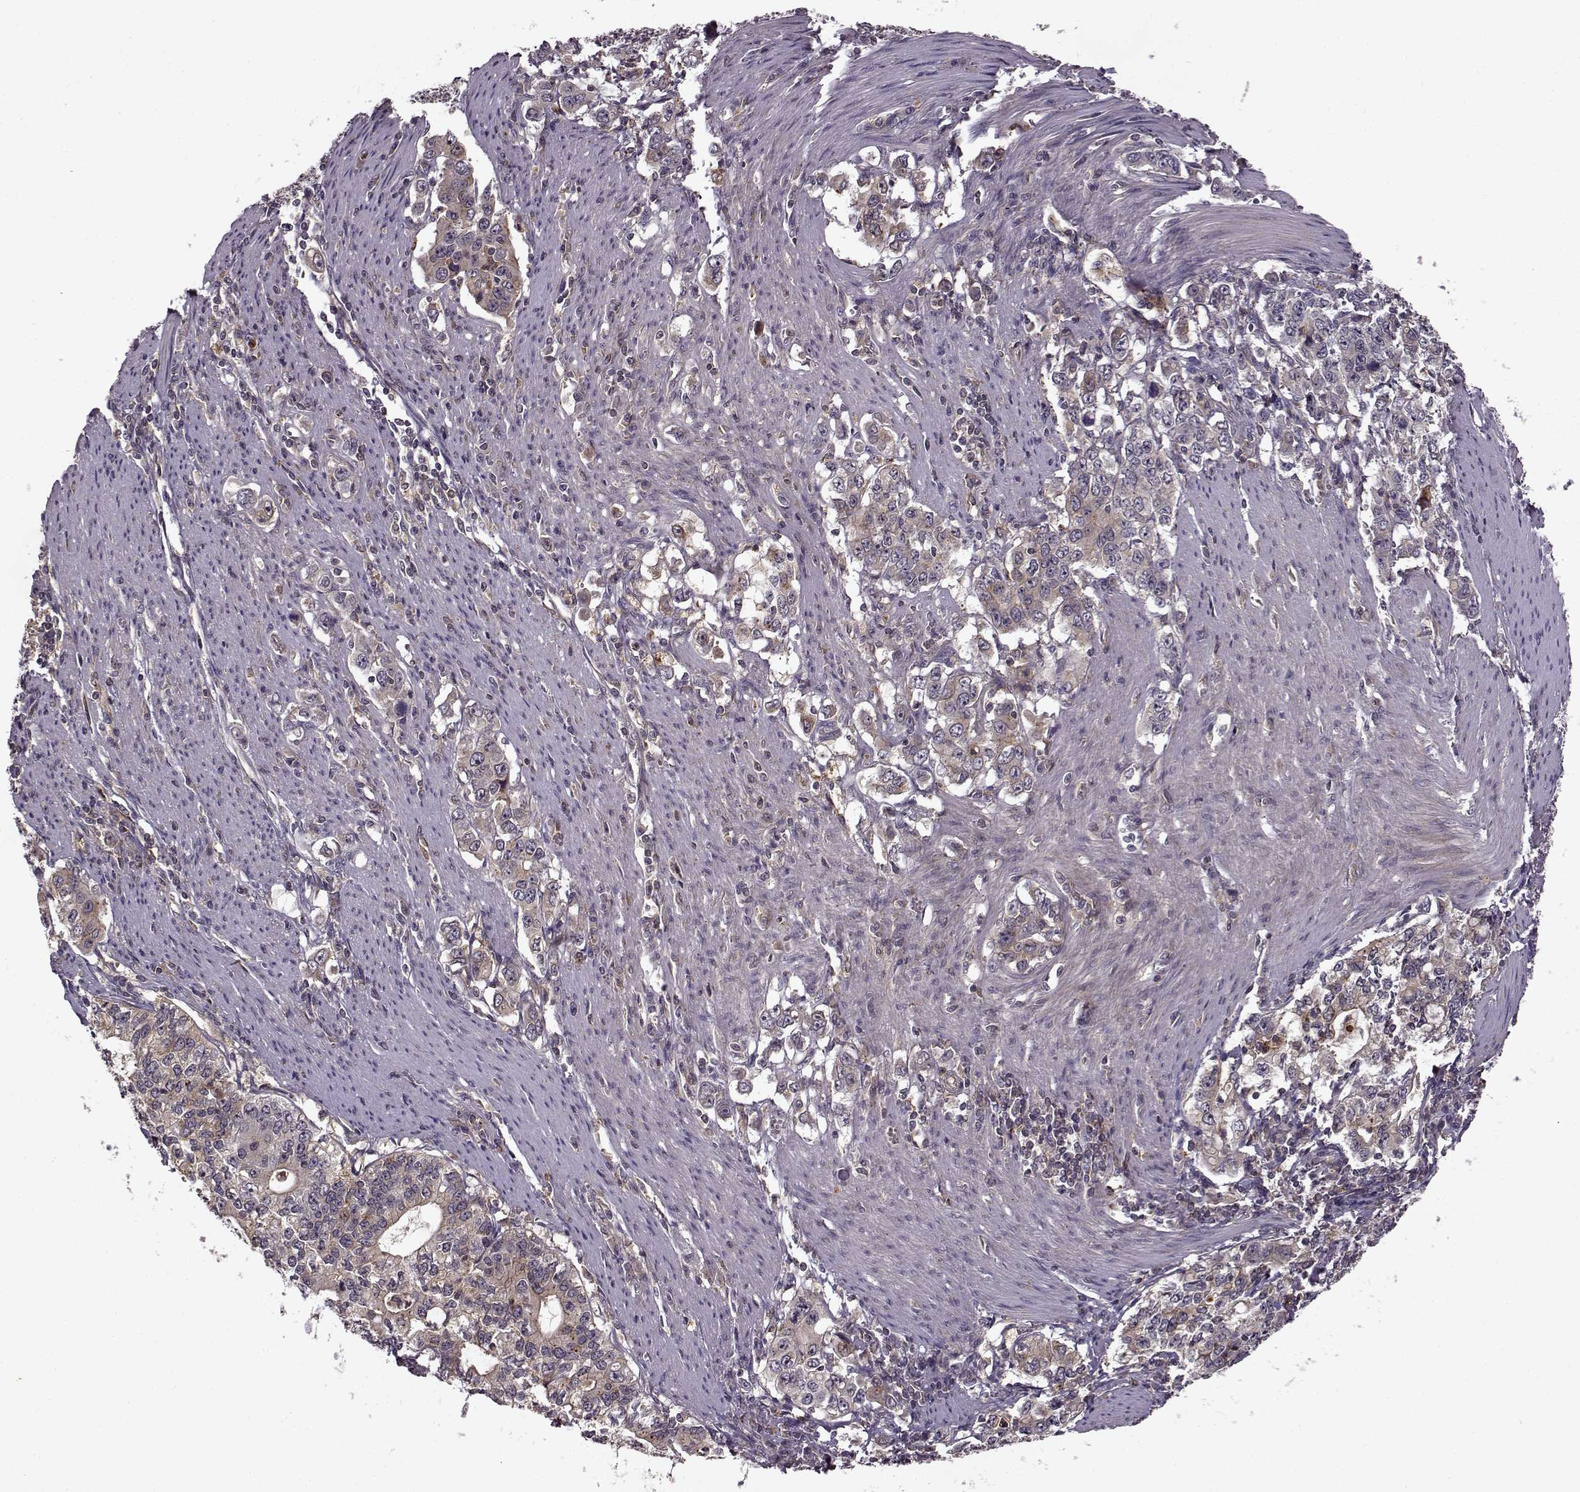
{"staining": {"intensity": "negative", "quantity": "none", "location": "none"}, "tissue": "stomach cancer", "cell_type": "Tumor cells", "image_type": "cancer", "snomed": [{"axis": "morphology", "description": "Adenocarcinoma, NOS"}, {"axis": "topography", "description": "Stomach, lower"}], "caption": "DAB (3,3'-diaminobenzidine) immunohistochemical staining of human stomach adenocarcinoma exhibits no significant positivity in tumor cells.", "gene": "IFRD2", "patient": {"sex": "female", "age": 72}}